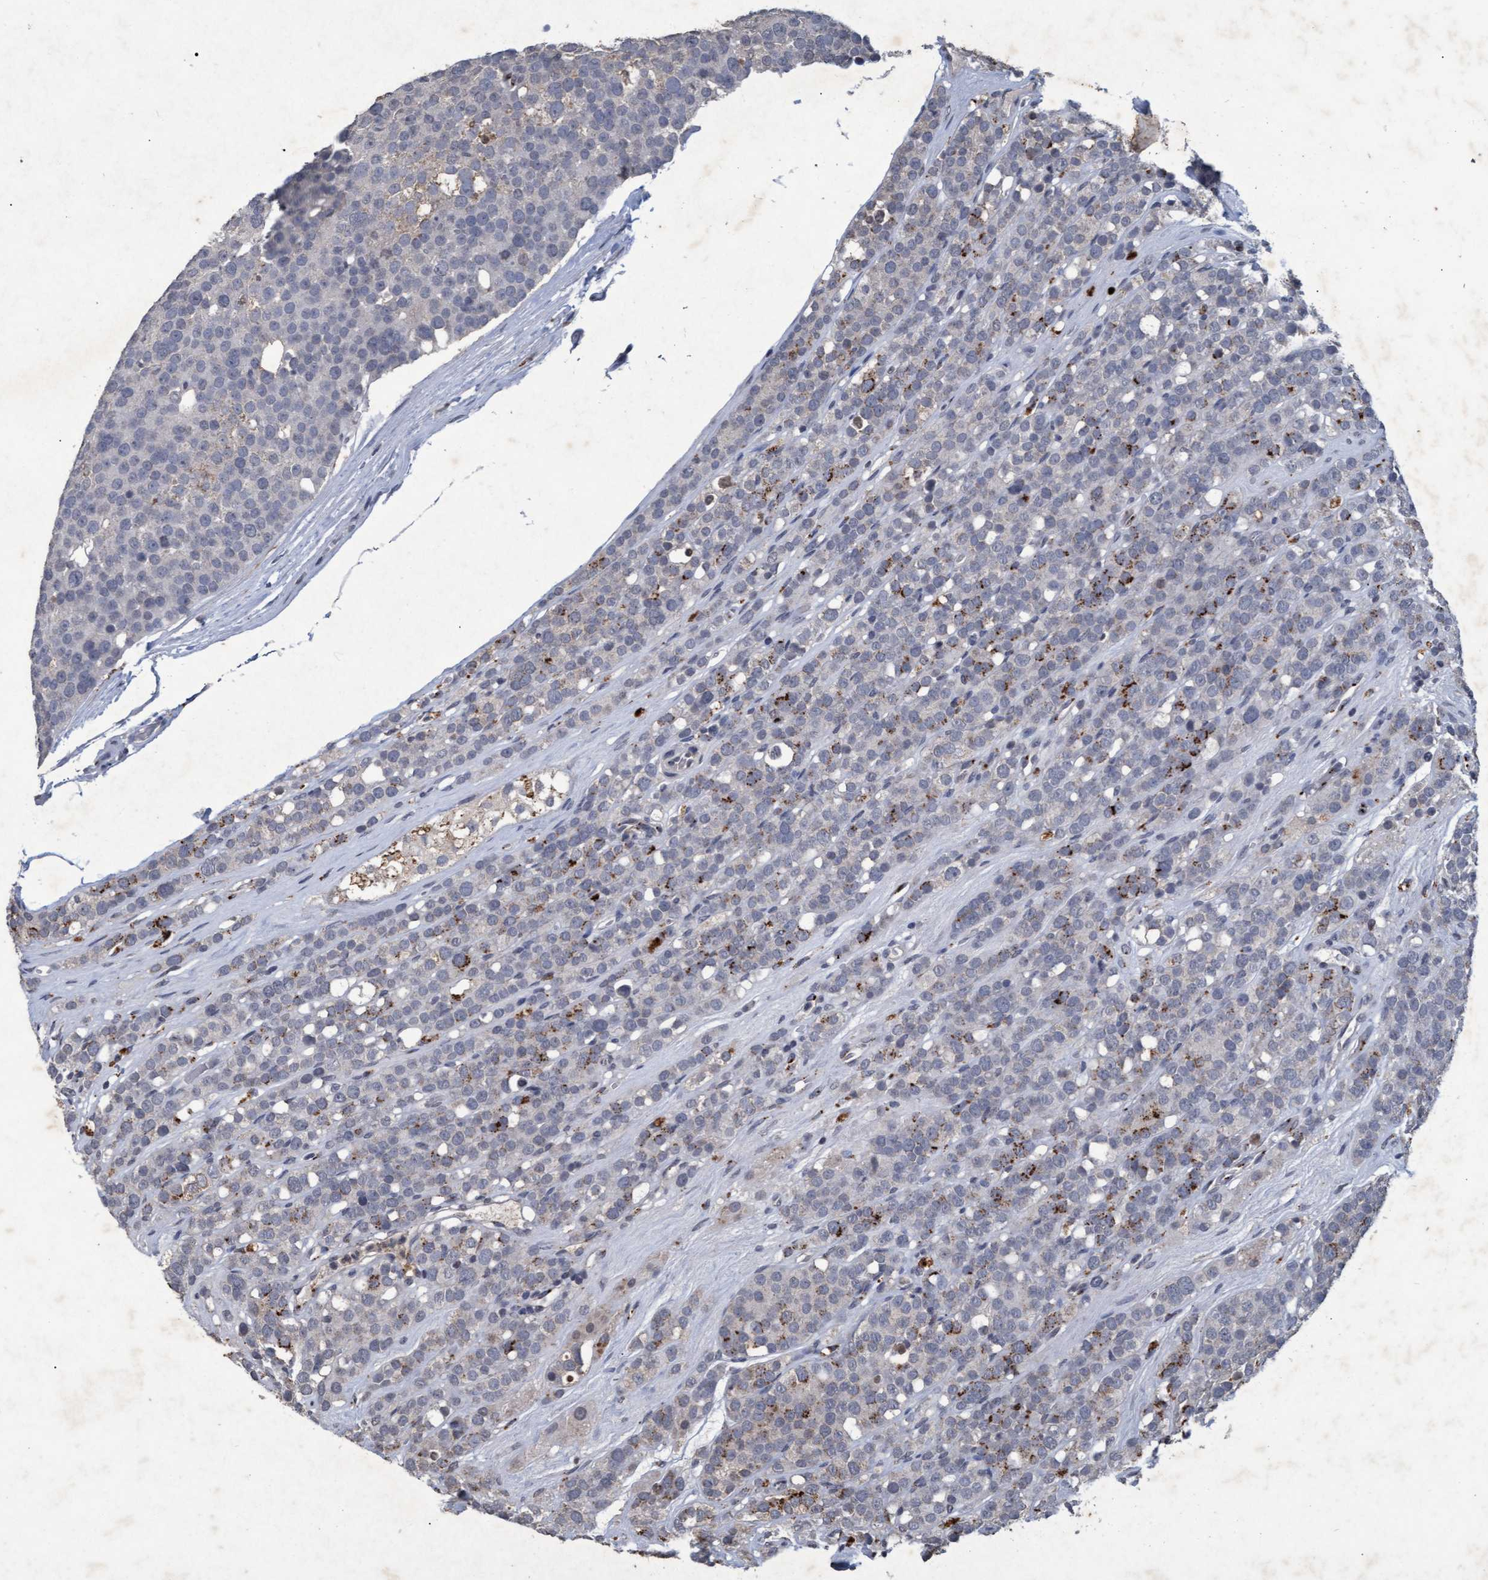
{"staining": {"intensity": "moderate", "quantity": "<25%", "location": "cytoplasmic/membranous"}, "tissue": "testis cancer", "cell_type": "Tumor cells", "image_type": "cancer", "snomed": [{"axis": "morphology", "description": "Seminoma, NOS"}, {"axis": "topography", "description": "Testis"}], "caption": "Testis cancer stained with a protein marker reveals moderate staining in tumor cells.", "gene": "GALC", "patient": {"sex": "male", "age": 71}}